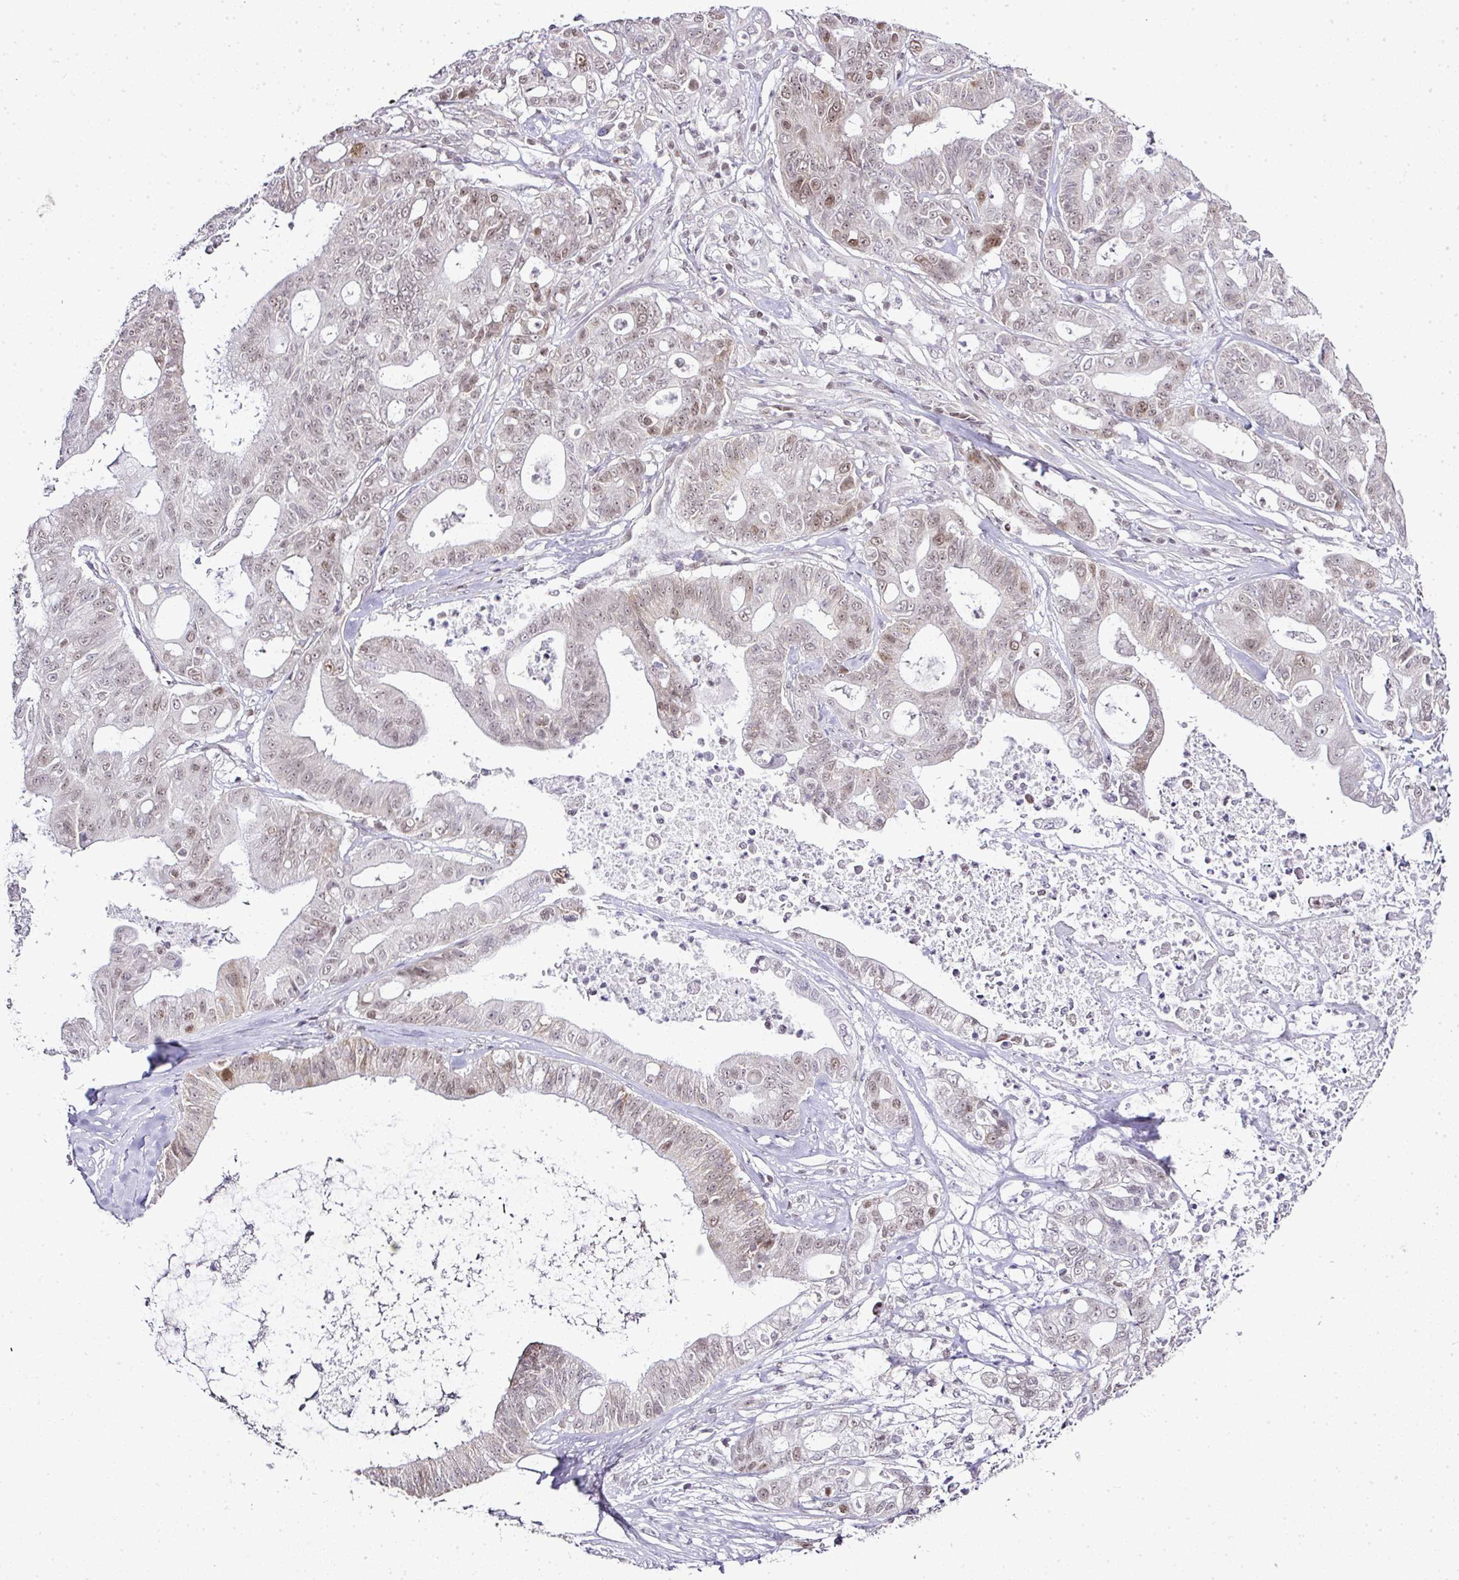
{"staining": {"intensity": "moderate", "quantity": "<25%", "location": "nuclear"}, "tissue": "ovarian cancer", "cell_type": "Tumor cells", "image_type": "cancer", "snomed": [{"axis": "morphology", "description": "Cystadenocarcinoma, mucinous, NOS"}, {"axis": "topography", "description": "Ovary"}], "caption": "Immunohistochemistry (IHC) photomicrograph of neoplastic tissue: mucinous cystadenocarcinoma (ovarian) stained using IHC shows low levels of moderate protein expression localized specifically in the nuclear of tumor cells, appearing as a nuclear brown color.", "gene": "FAM32A", "patient": {"sex": "female", "age": 70}}